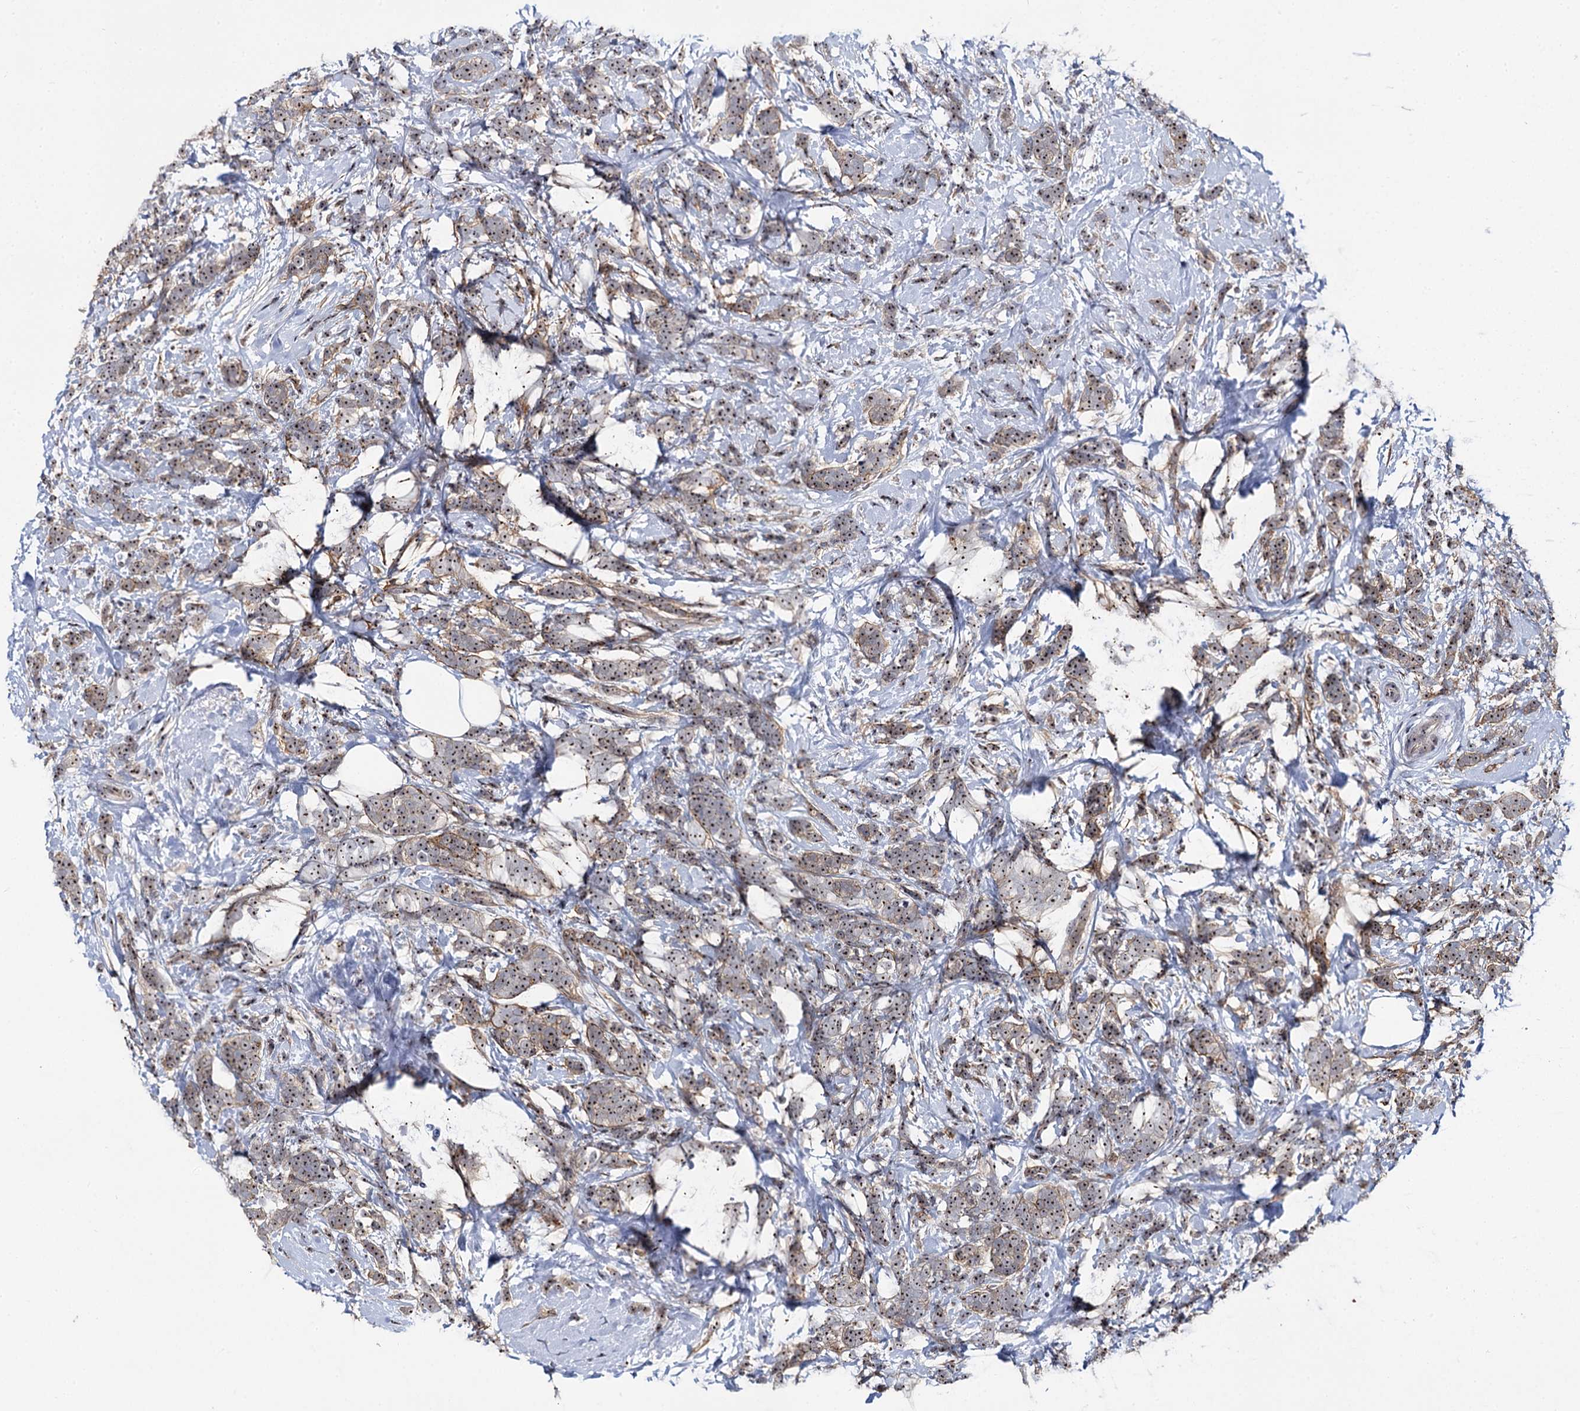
{"staining": {"intensity": "moderate", "quantity": ">75%", "location": "cytoplasmic/membranous,nuclear"}, "tissue": "breast cancer", "cell_type": "Tumor cells", "image_type": "cancer", "snomed": [{"axis": "morphology", "description": "Lobular carcinoma"}, {"axis": "topography", "description": "Breast"}], "caption": "The micrograph reveals a brown stain indicating the presence of a protein in the cytoplasmic/membranous and nuclear of tumor cells in breast cancer.", "gene": "SUPT20H", "patient": {"sex": "female", "age": 58}}